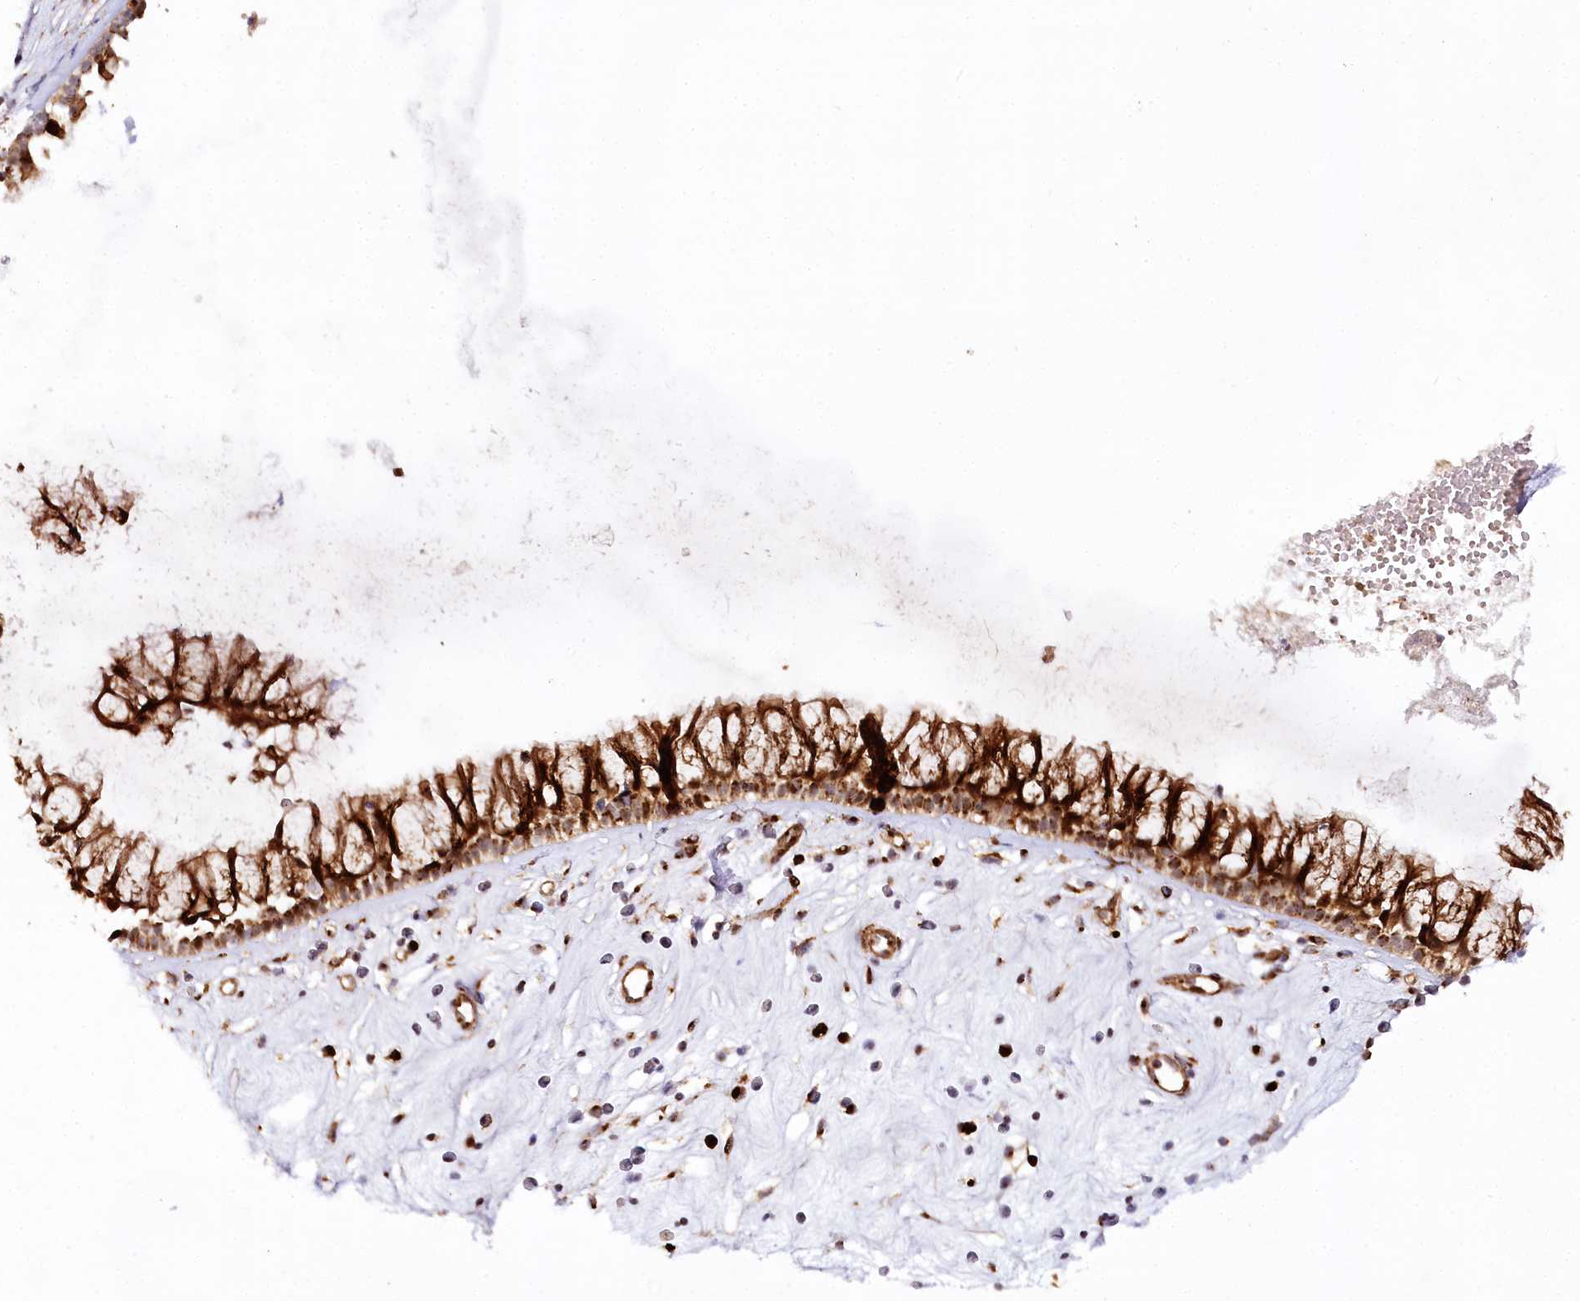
{"staining": {"intensity": "moderate", "quantity": ">75%", "location": "cytoplasmic/membranous,nuclear"}, "tissue": "nasopharynx", "cell_type": "Respiratory epithelial cells", "image_type": "normal", "snomed": [{"axis": "morphology", "description": "Normal tissue, NOS"}, {"axis": "morphology", "description": "Inflammation, NOS"}, {"axis": "topography", "description": "Nasopharynx"}], "caption": "Immunohistochemistry micrograph of unremarkable human nasopharynx stained for a protein (brown), which shows medium levels of moderate cytoplasmic/membranous,nuclear positivity in approximately >75% of respiratory epithelial cells.", "gene": "COPG1", "patient": {"sex": "male", "age": 29}}